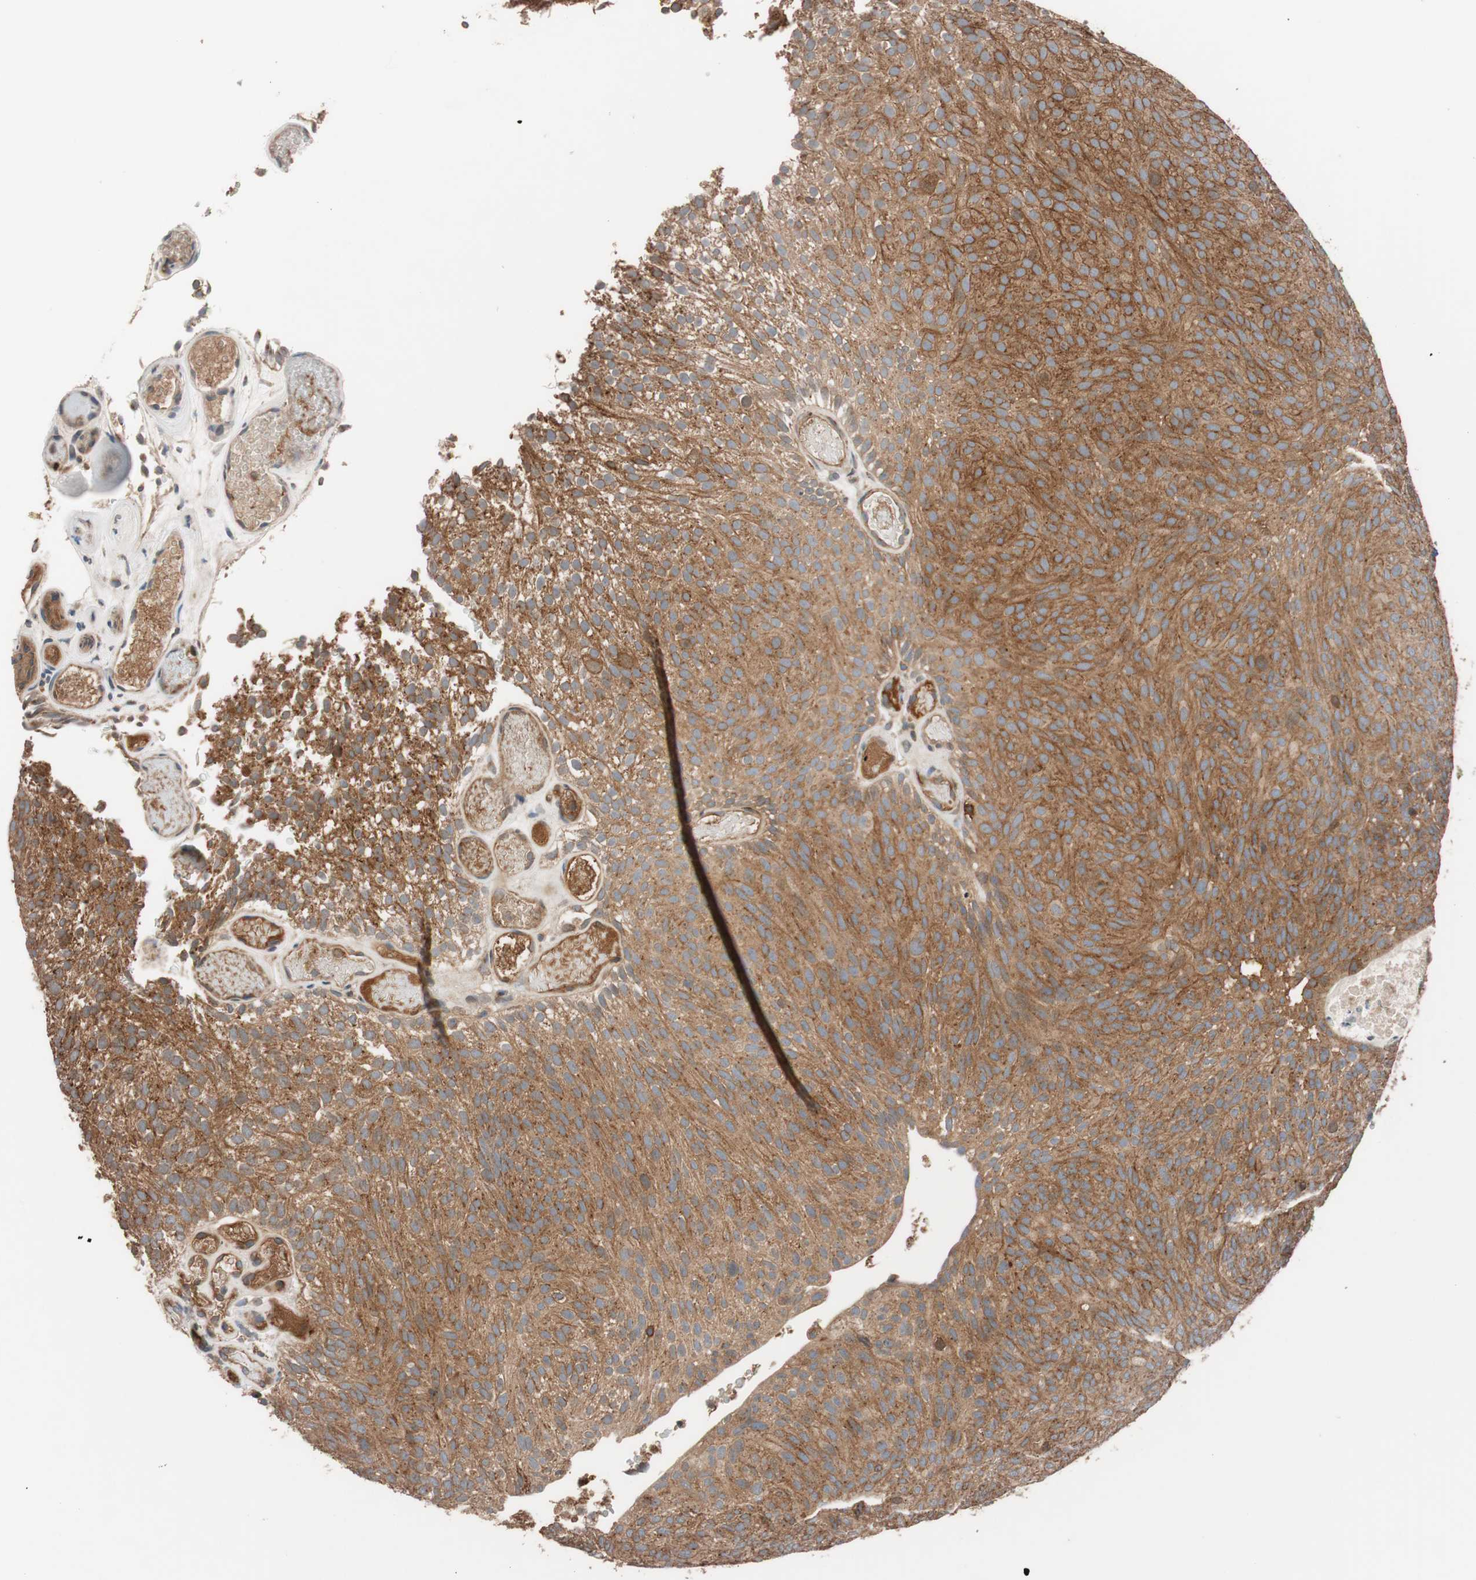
{"staining": {"intensity": "strong", "quantity": ">75%", "location": "cytoplasmic/membranous"}, "tissue": "urothelial cancer", "cell_type": "Tumor cells", "image_type": "cancer", "snomed": [{"axis": "morphology", "description": "Urothelial carcinoma, Low grade"}, {"axis": "topography", "description": "Urinary bladder"}], "caption": "Immunohistochemistry (IHC) histopathology image of neoplastic tissue: human urothelial cancer stained using IHC demonstrates high levels of strong protein expression localized specifically in the cytoplasmic/membranous of tumor cells, appearing as a cytoplasmic/membranous brown color.", "gene": "SDC4", "patient": {"sex": "male", "age": 78}}